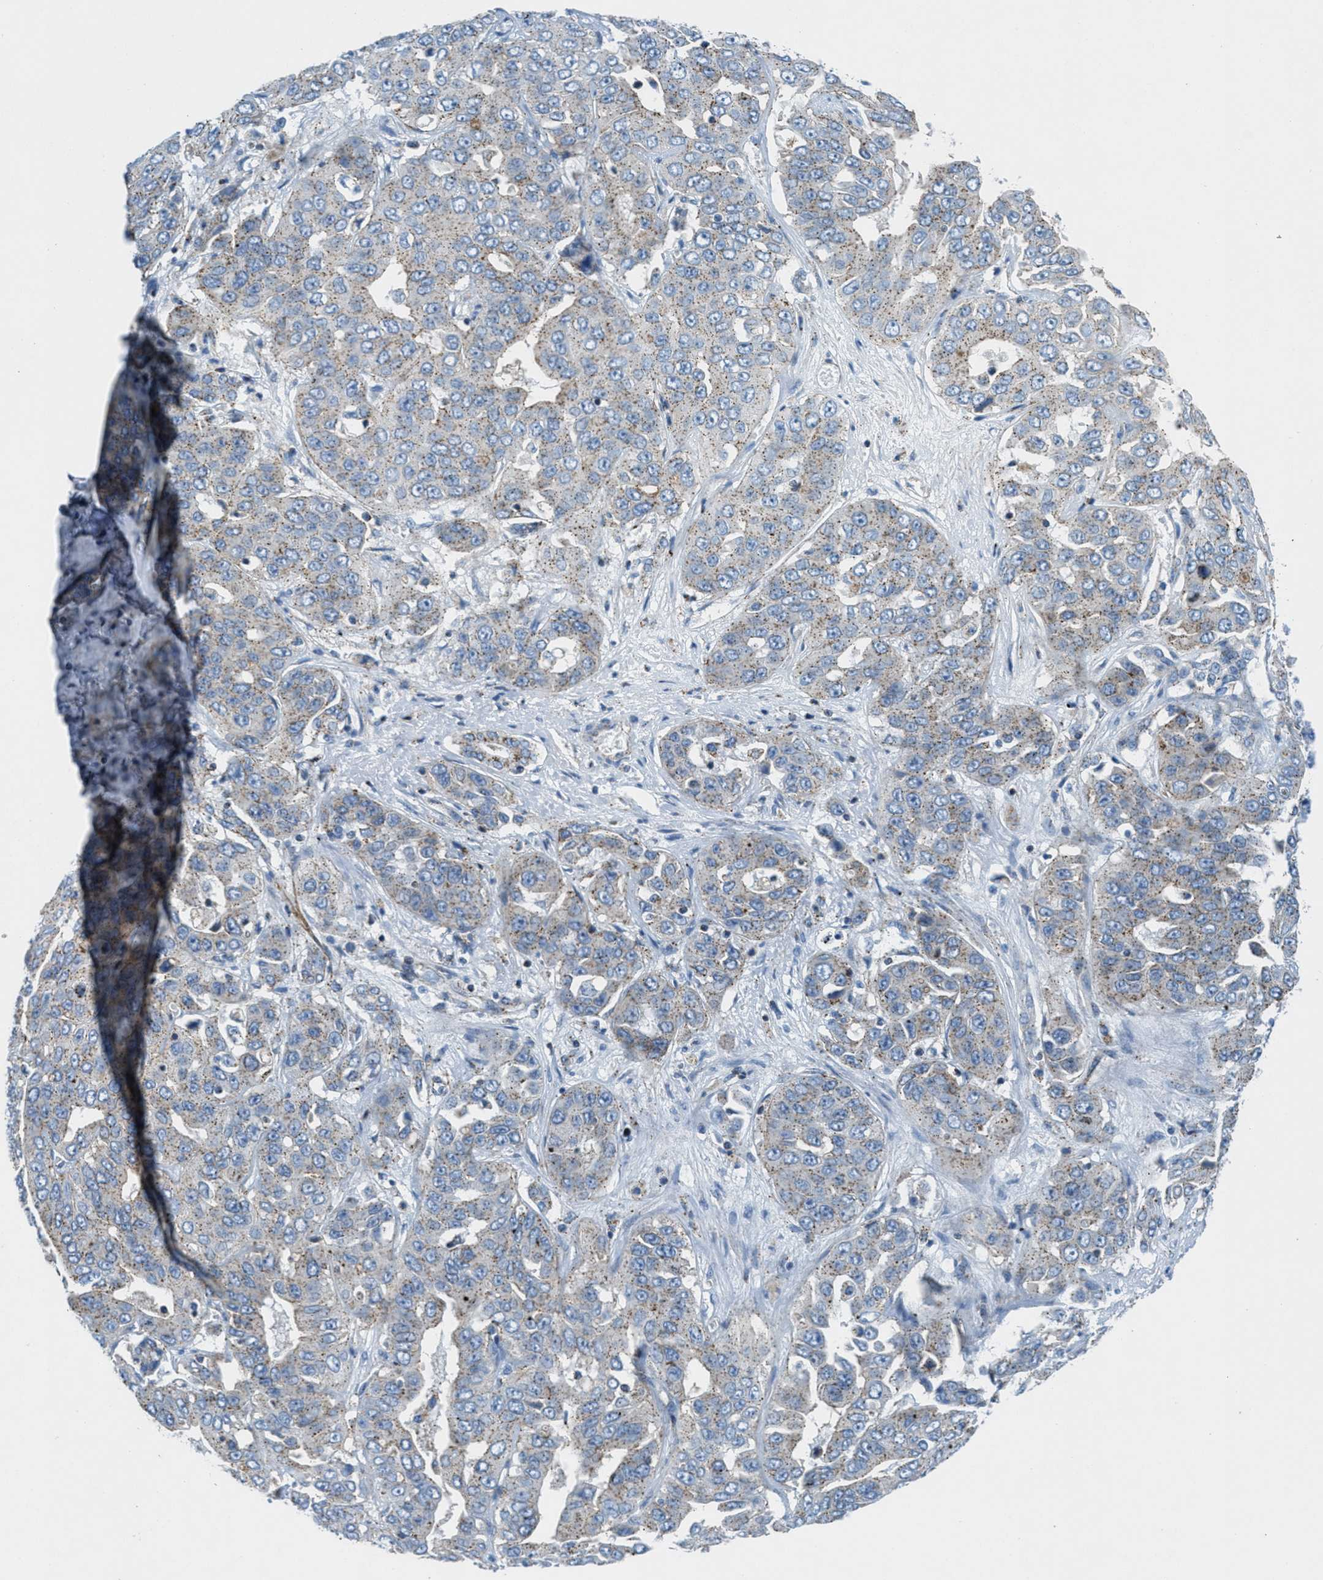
{"staining": {"intensity": "weak", "quantity": ">75%", "location": "cytoplasmic/membranous"}, "tissue": "liver cancer", "cell_type": "Tumor cells", "image_type": "cancer", "snomed": [{"axis": "morphology", "description": "Cholangiocarcinoma"}, {"axis": "topography", "description": "Liver"}], "caption": "The immunohistochemical stain shows weak cytoplasmic/membranous expression in tumor cells of liver cholangiocarcinoma tissue. The staining was performed using DAB (3,3'-diaminobenzidine) to visualize the protein expression in brown, while the nuclei were stained in blue with hematoxylin (Magnification: 20x).", "gene": "MFSD13A", "patient": {"sex": "female", "age": 52}}